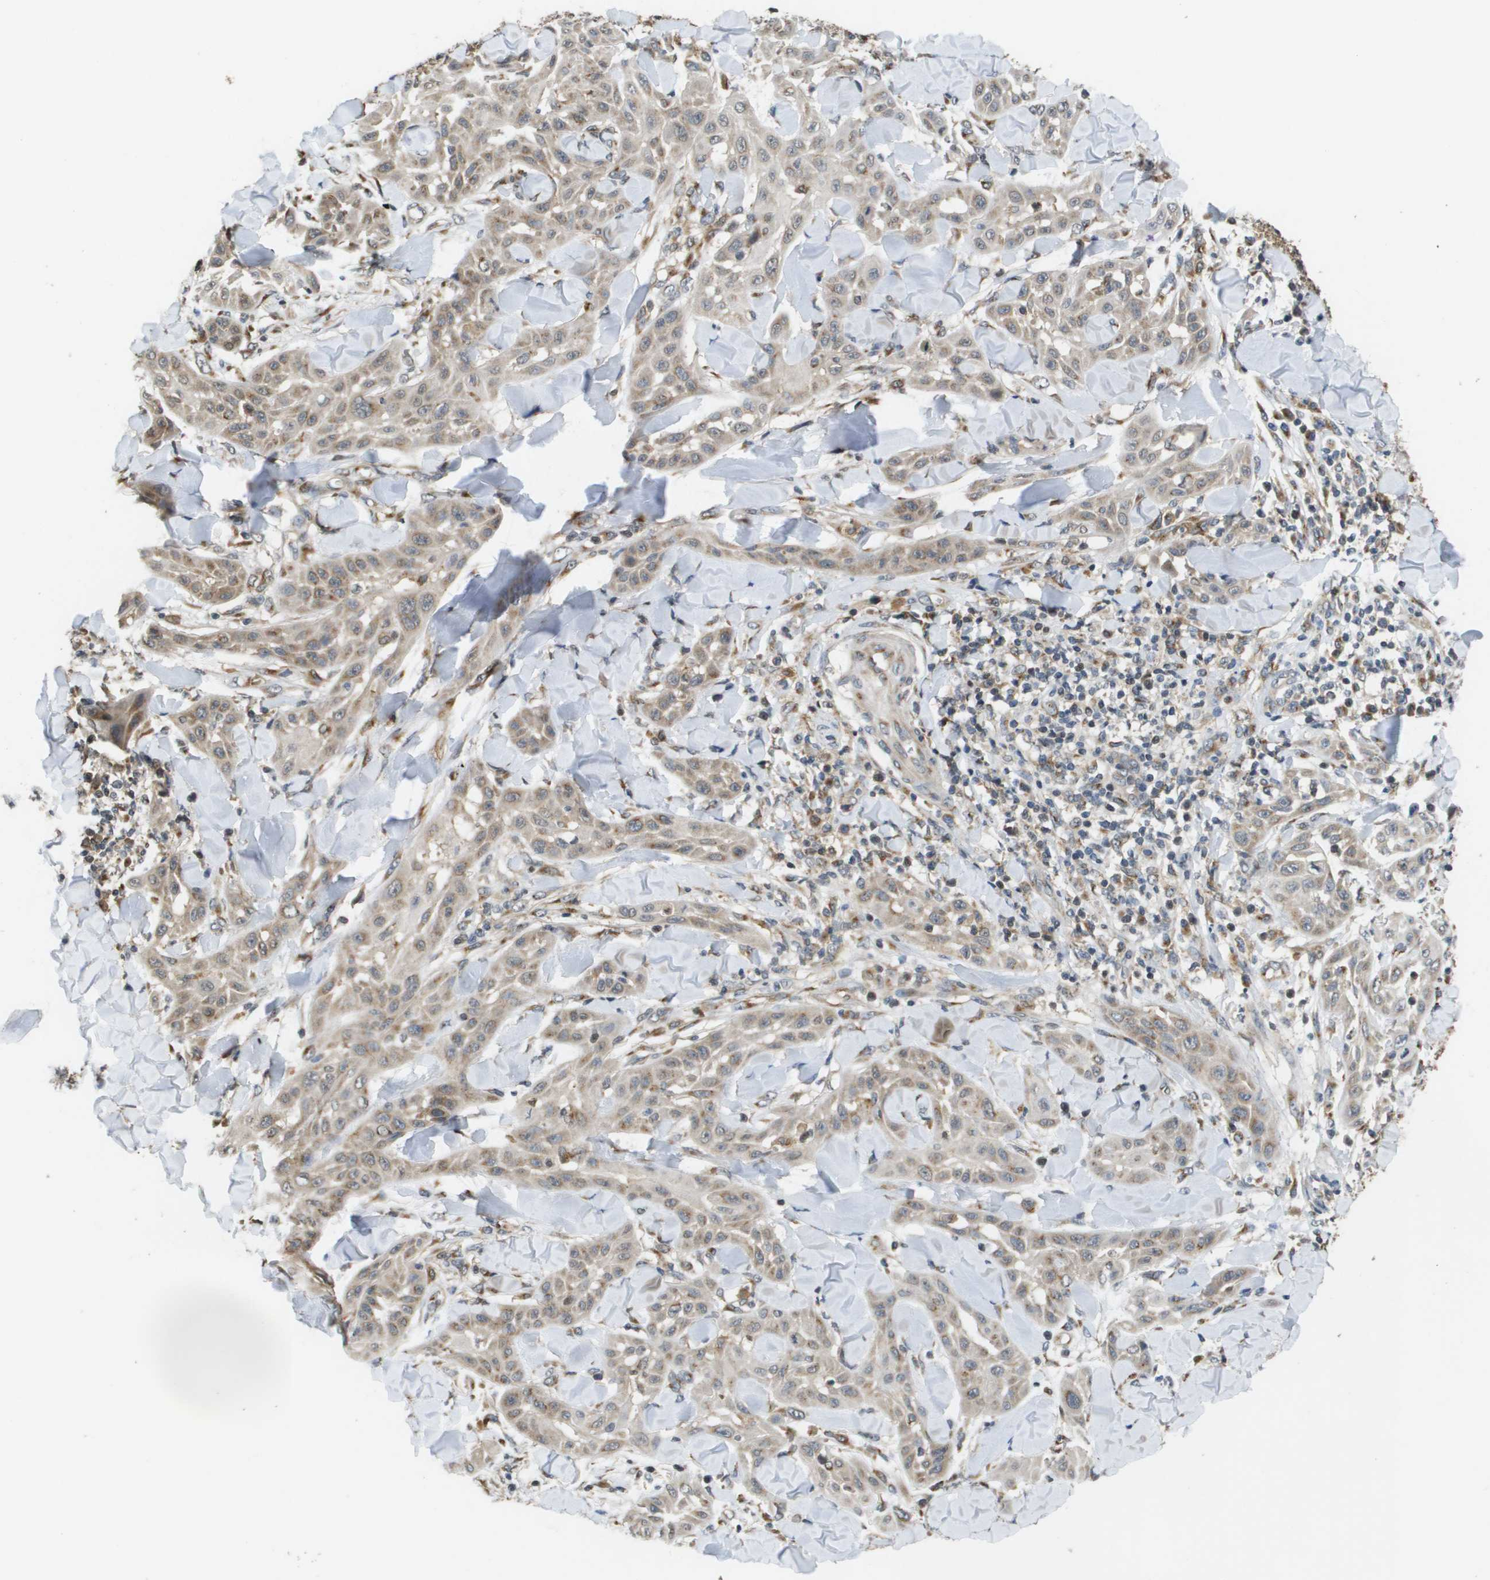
{"staining": {"intensity": "weak", "quantity": ">75%", "location": "cytoplasmic/membranous"}, "tissue": "skin cancer", "cell_type": "Tumor cells", "image_type": "cancer", "snomed": [{"axis": "morphology", "description": "Squamous cell carcinoma, NOS"}, {"axis": "topography", "description": "Skin"}], "caption": "Squamous cell carcinoma (skin) was stained to show a protein in brown. There is low levels of weak cytoplasmic/membranous expression in about >75% of tumor cells. (DAB (3,3'-diaminobenzidine) = brown stain, brightfield microscopy at high magnification).", "gene": "PCK1", "patient": {"sex": "male", "age": 24}}